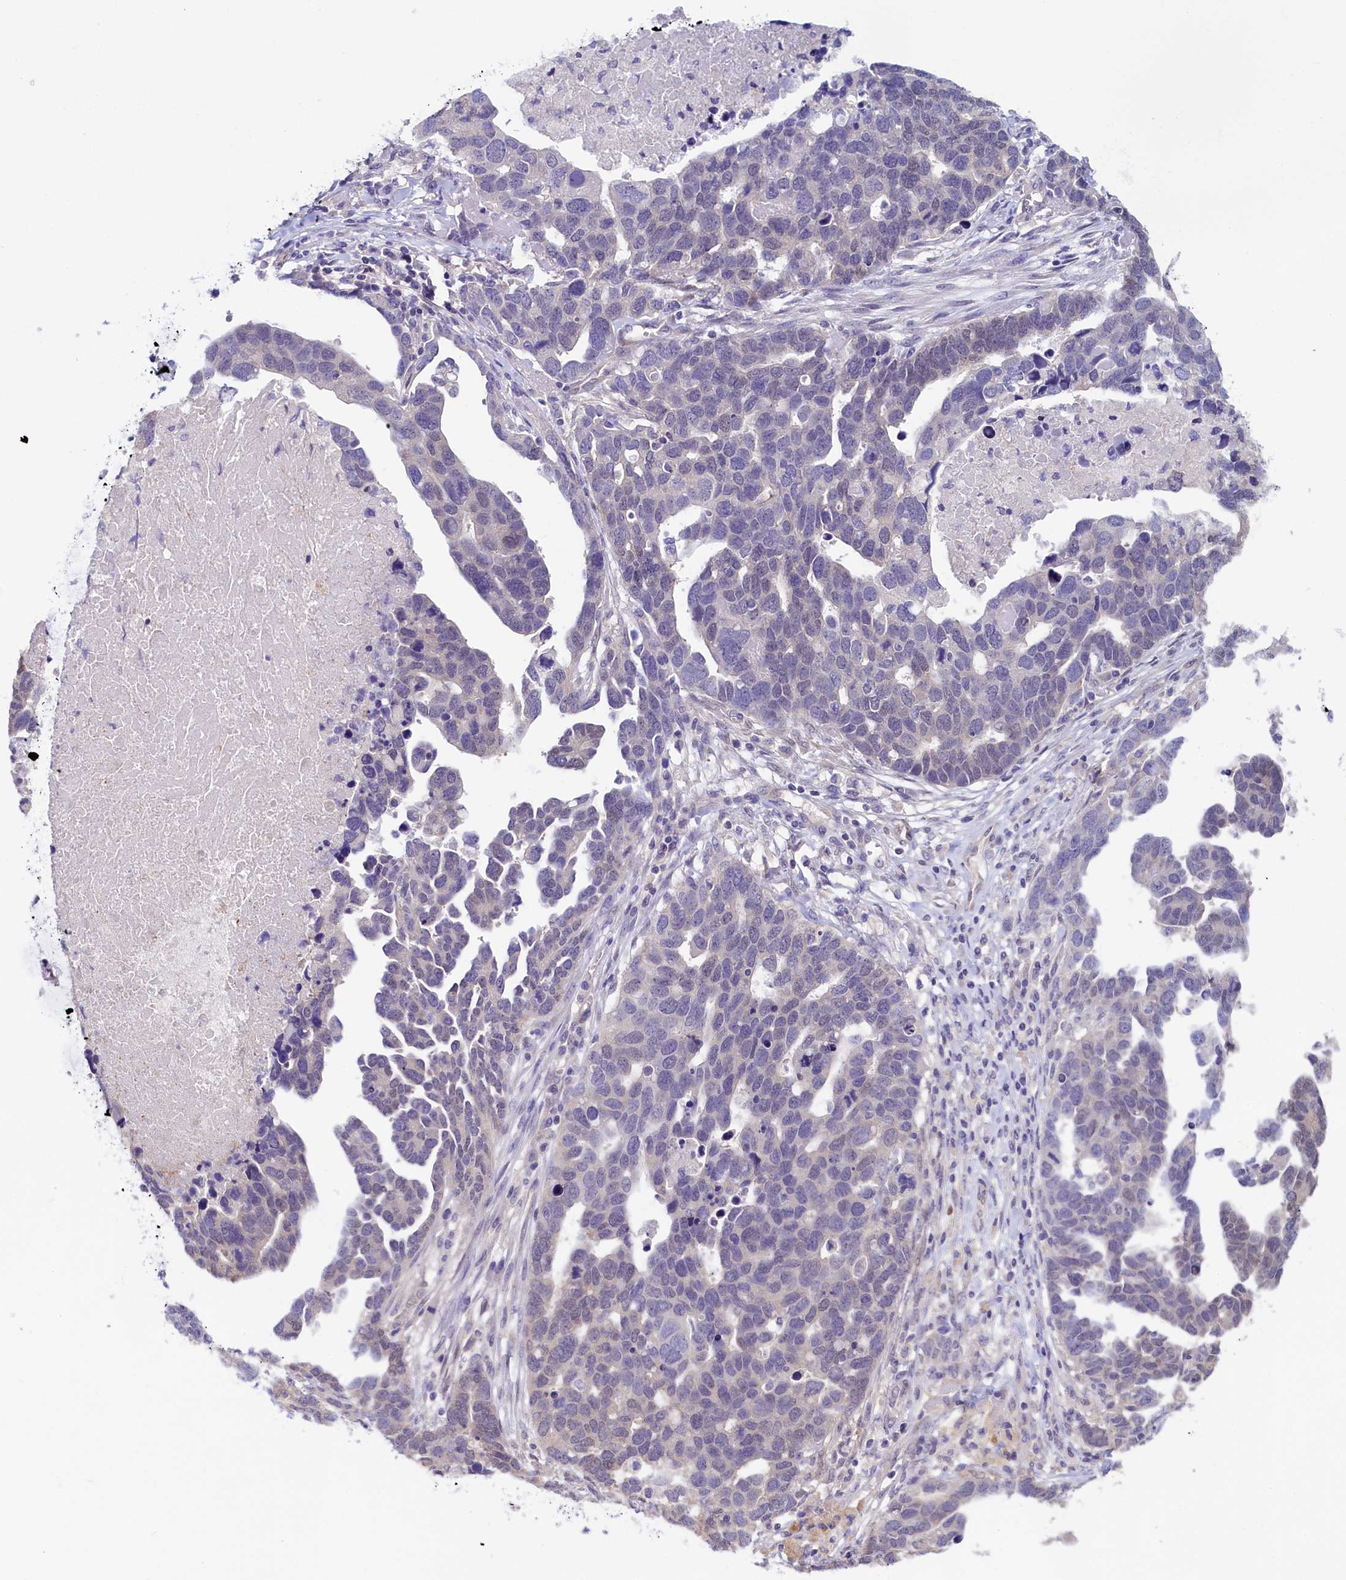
{"staining": {"intensity": "negative", "quantity": "none", "location": "none"}, "tissue": "ovarian cancer", "cell_type": "Tumor cells", "image_type": "cancer", "snomed": [{"axis": "morphology", "description": "Cystadenocarcinoma, serous, NOS"}, {"axis": "topography", "description": "Ovary"}], "caption": "An image of ovarian serous cystadenocarcinoma stained for a protein displays no brown staining in tumor cells.", "gene": "FLYWCH2", "patient": {"sex": "female", "age": 54}}